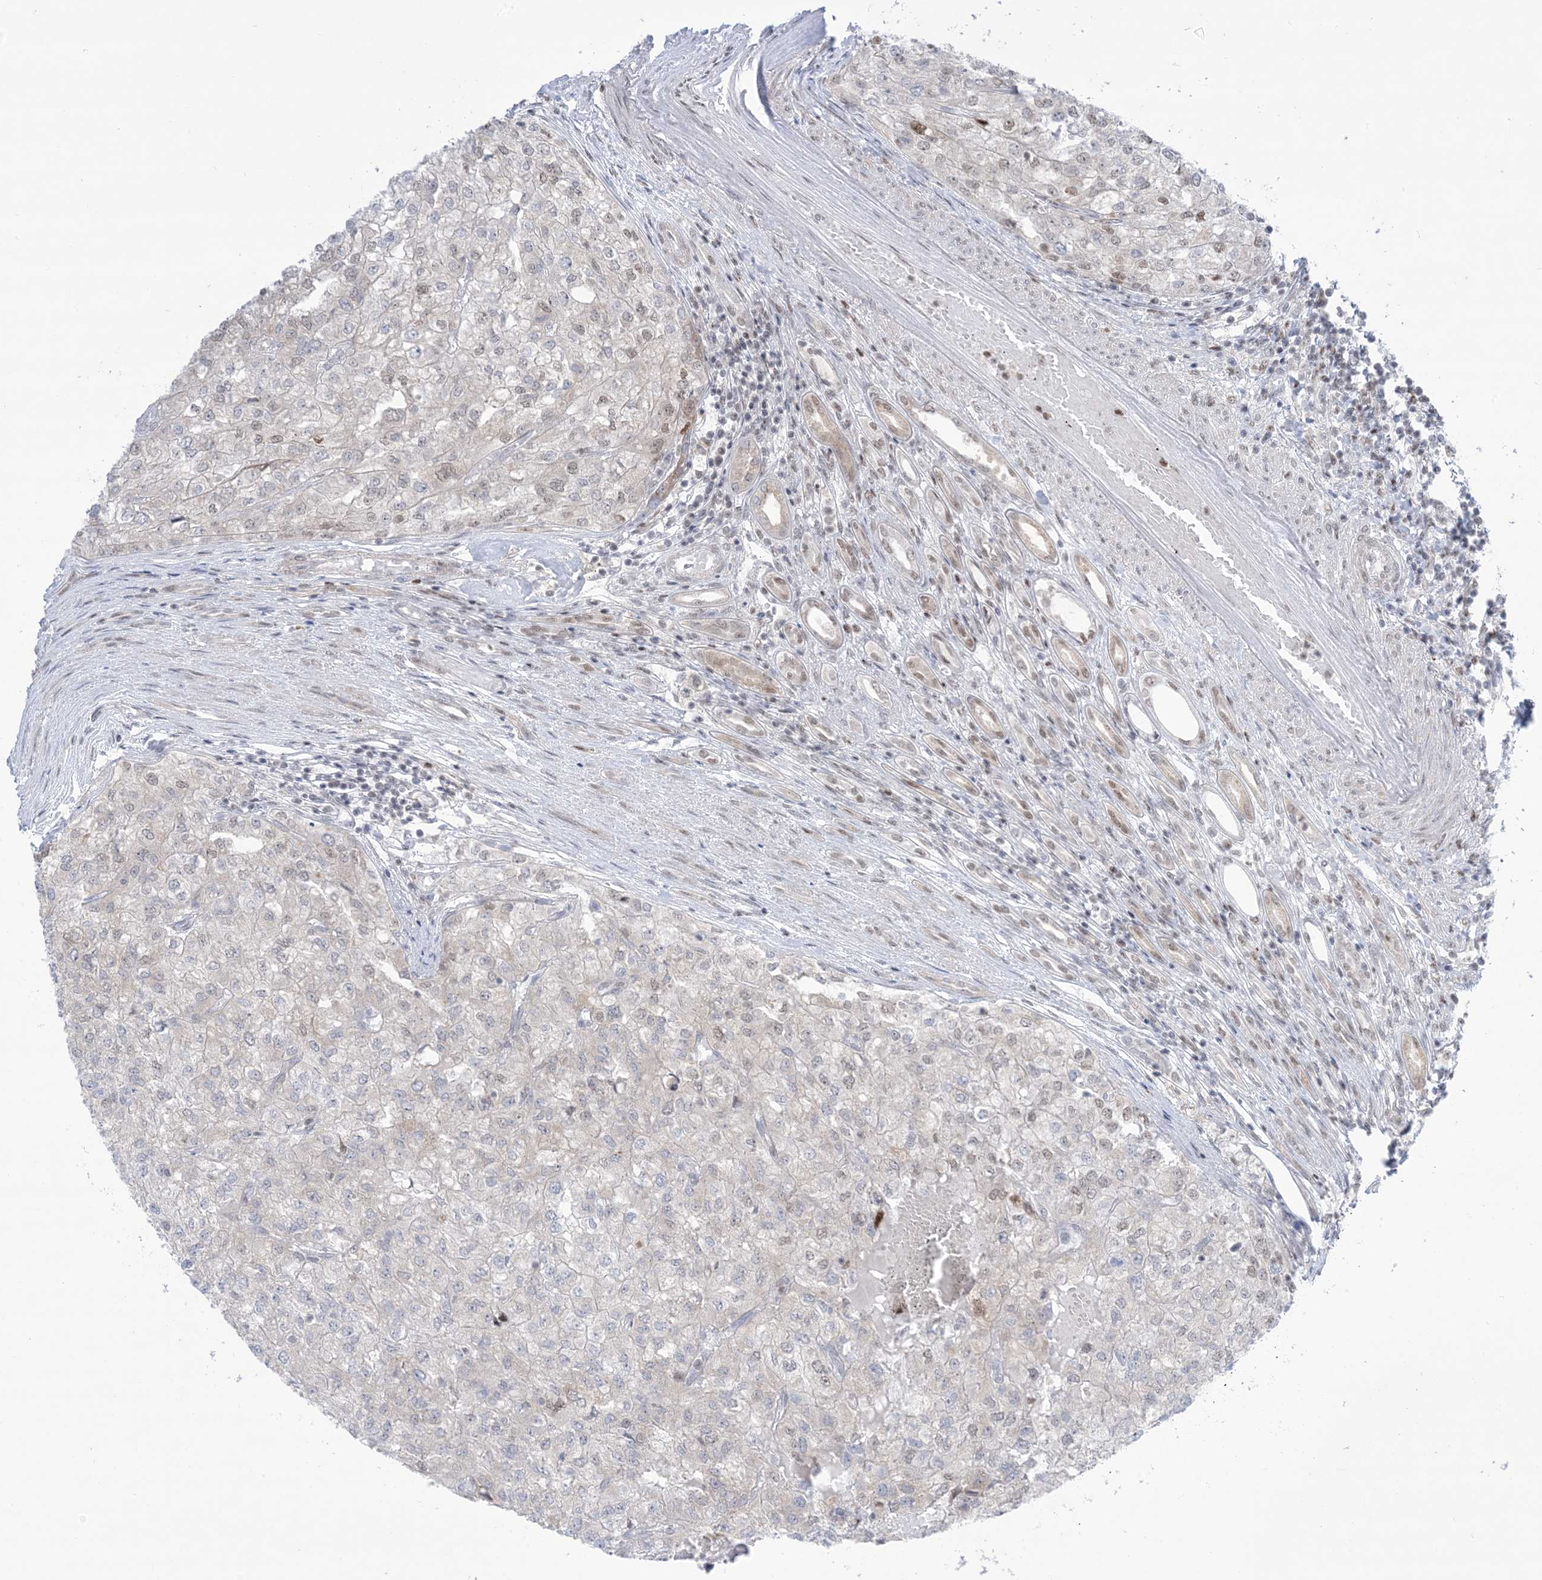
{"staining": {"intensity": "negative", "quantity": "none", "location": "none"}, "tissue": "renal cancer", "cell_type": "Tumor cells", "image_type": "cancer", "snomed": [{"axis": "morphology", "description": "Adenocarcinoma, NOS"}, {"axis": "topography", "description": "Kidney"}], "caption": "Human adenocarcinoma (renal) stained for a protein using IHC demonstrates no positivity in tumor cells.", "gene": "TFPT", "patient": {"sex": "female", "age": 54}}